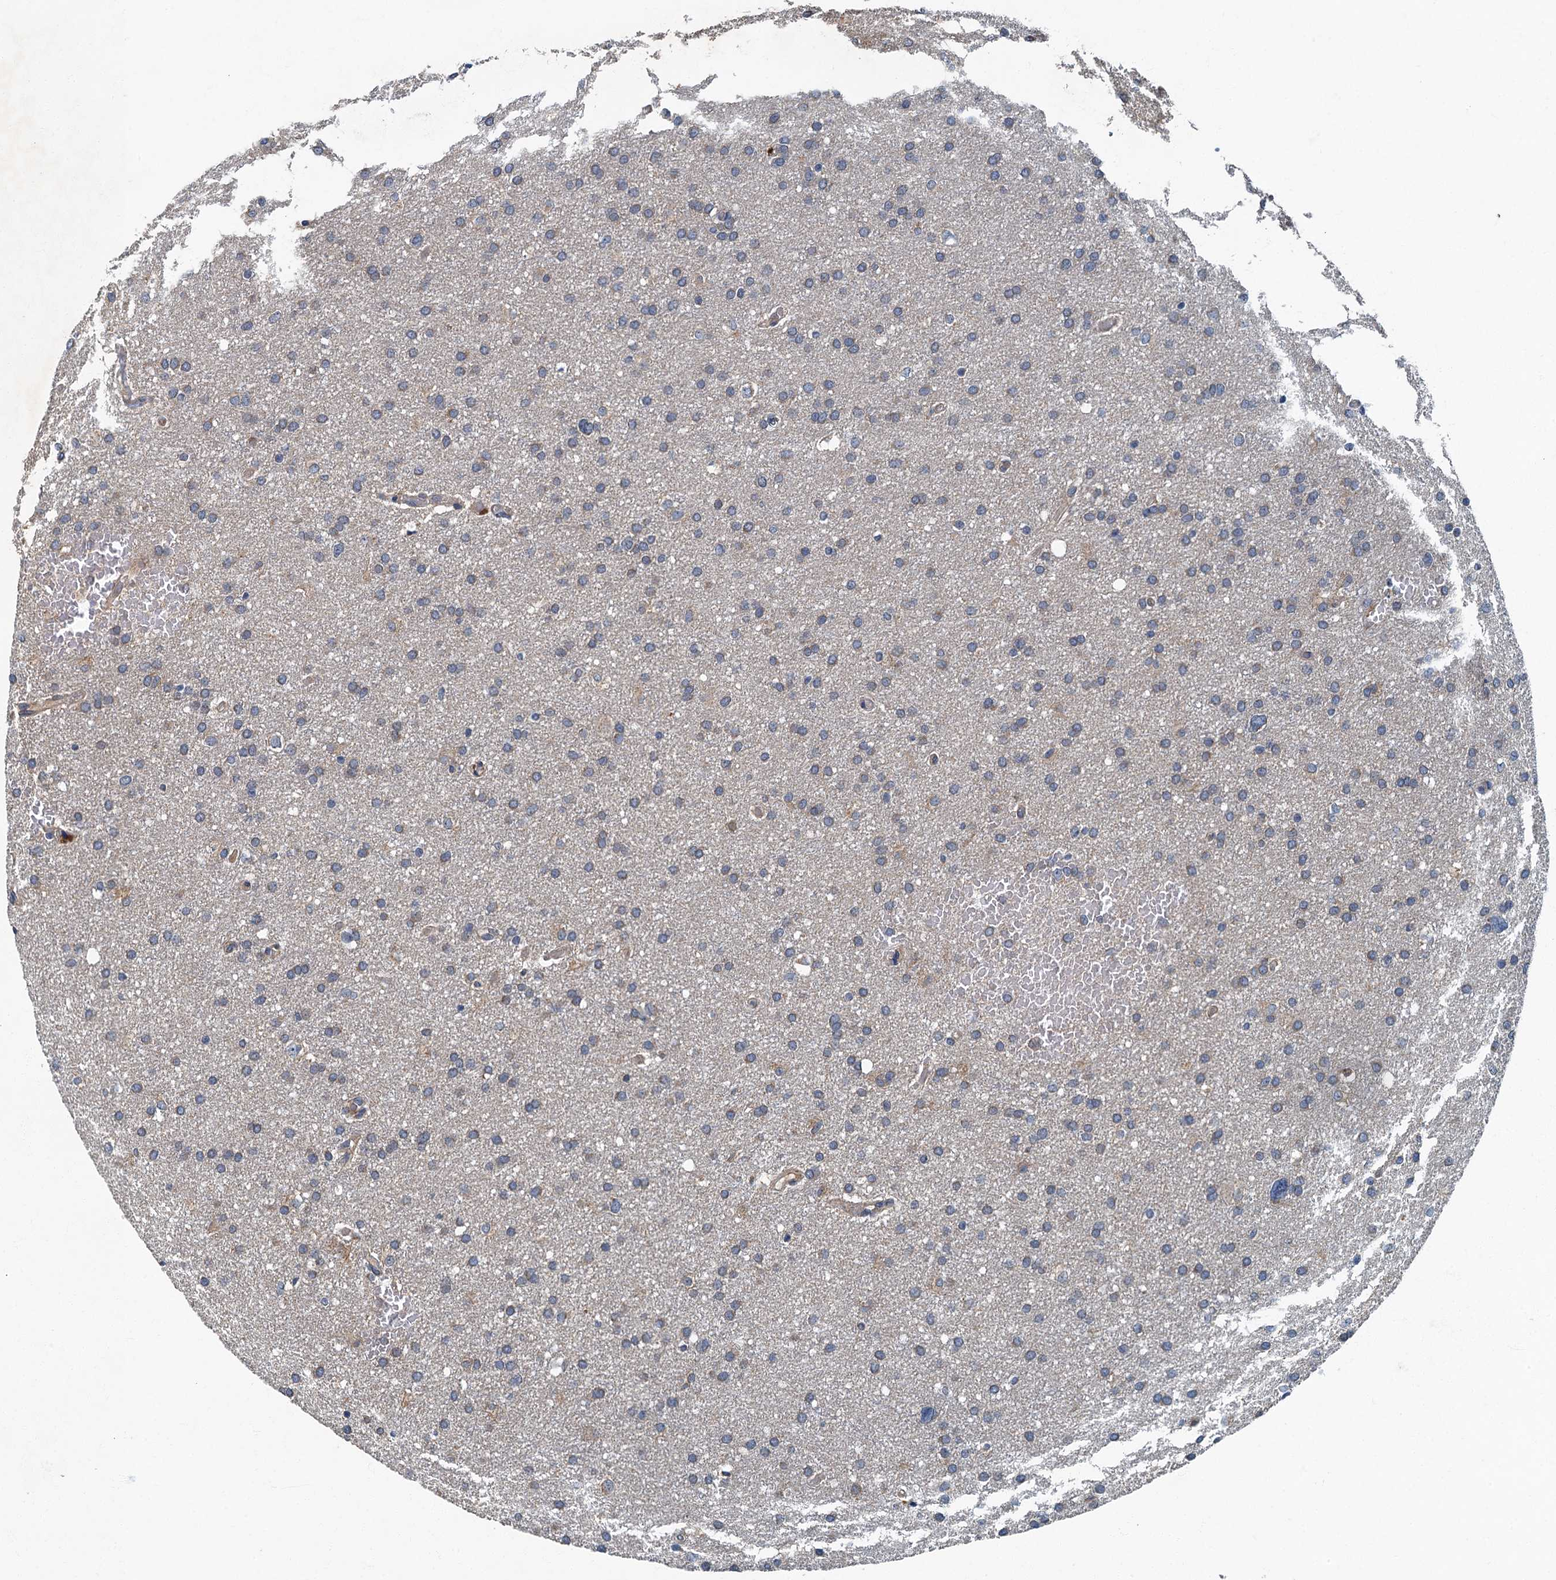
{"staining": {"intensity": "negative", "quantity": "none", "location": "none"}, "tissue": "glioma", "cell_type": "Tumor cells", "image_type": "cancer", "snomed": [{"axis": "morphology", "description": "Glioma, malignant, High grade"}, {"axis": "topography", "description": "Cerebral cortex"}], "caption": "Image shows no protein staining in tumor cells of malignant high-grade glioma tissue. (DAB (3,3'-diaminobenzidine) immunohistochemistry (IHC), high magnification).", "gene": "DDX49", "patient": {"sex": "female", "age": 36}}